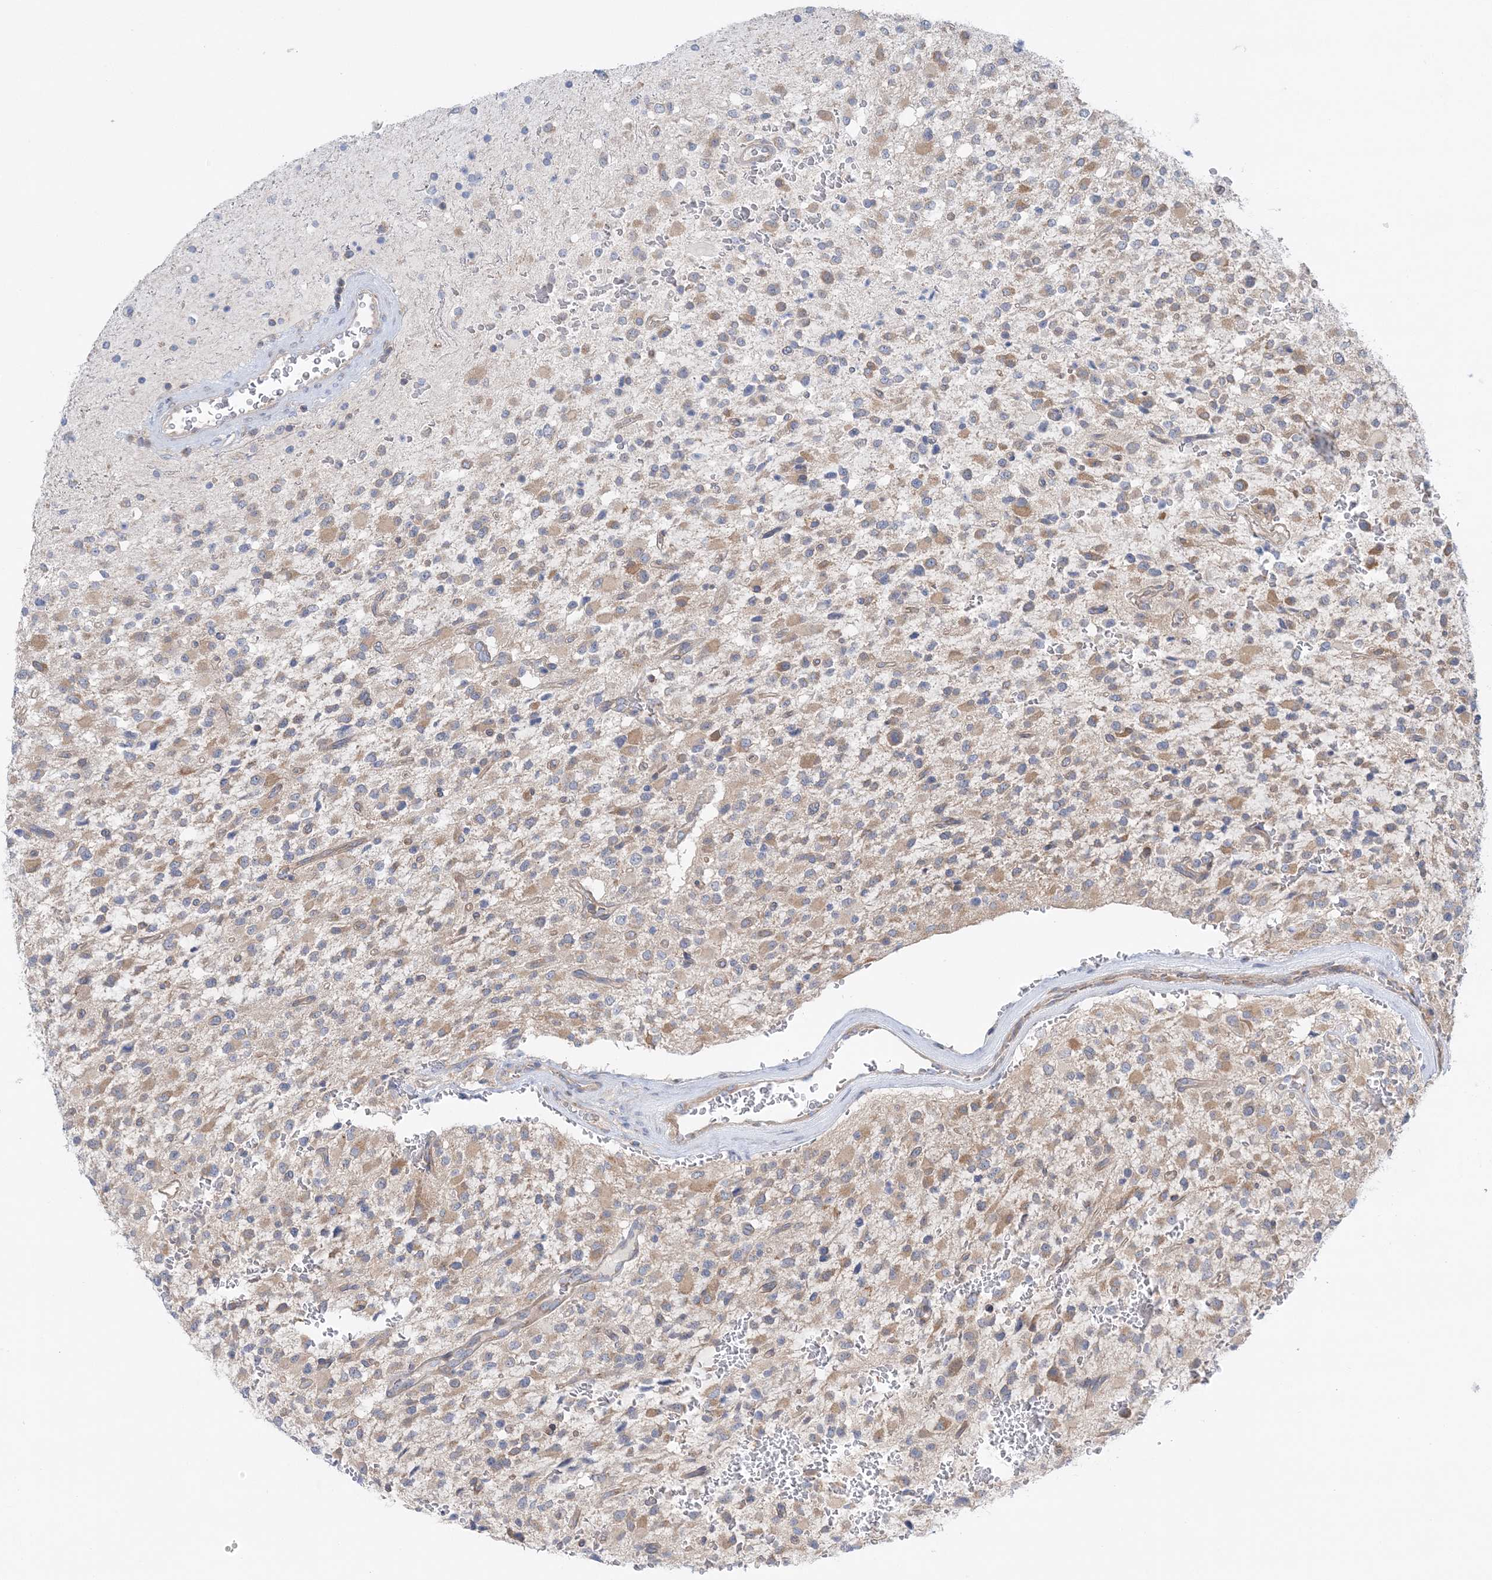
{"staining": {"intensity": "weak", "quantity": ">75%", "location": "cytoplasmic/membranous"}, "tissue": "glioma", "cell_type": "Tumor cells", "image_type": "cancer", "snomed": [{"axis": "morphology", "description": "Glioma, malignant, High grade"}, {"axis": "topography", "description": "Brain"}], "caption": "An IHC micrograph of neoplastic tissue is shown. Protein staining in brown shows weak cytoplasmic/membranous positivity in malignant high-grade glioma within tumor cells. Nuclei are stained in blue.", "gene": "FAM114A2", "patient": {"sex": "male", "age": 34}}